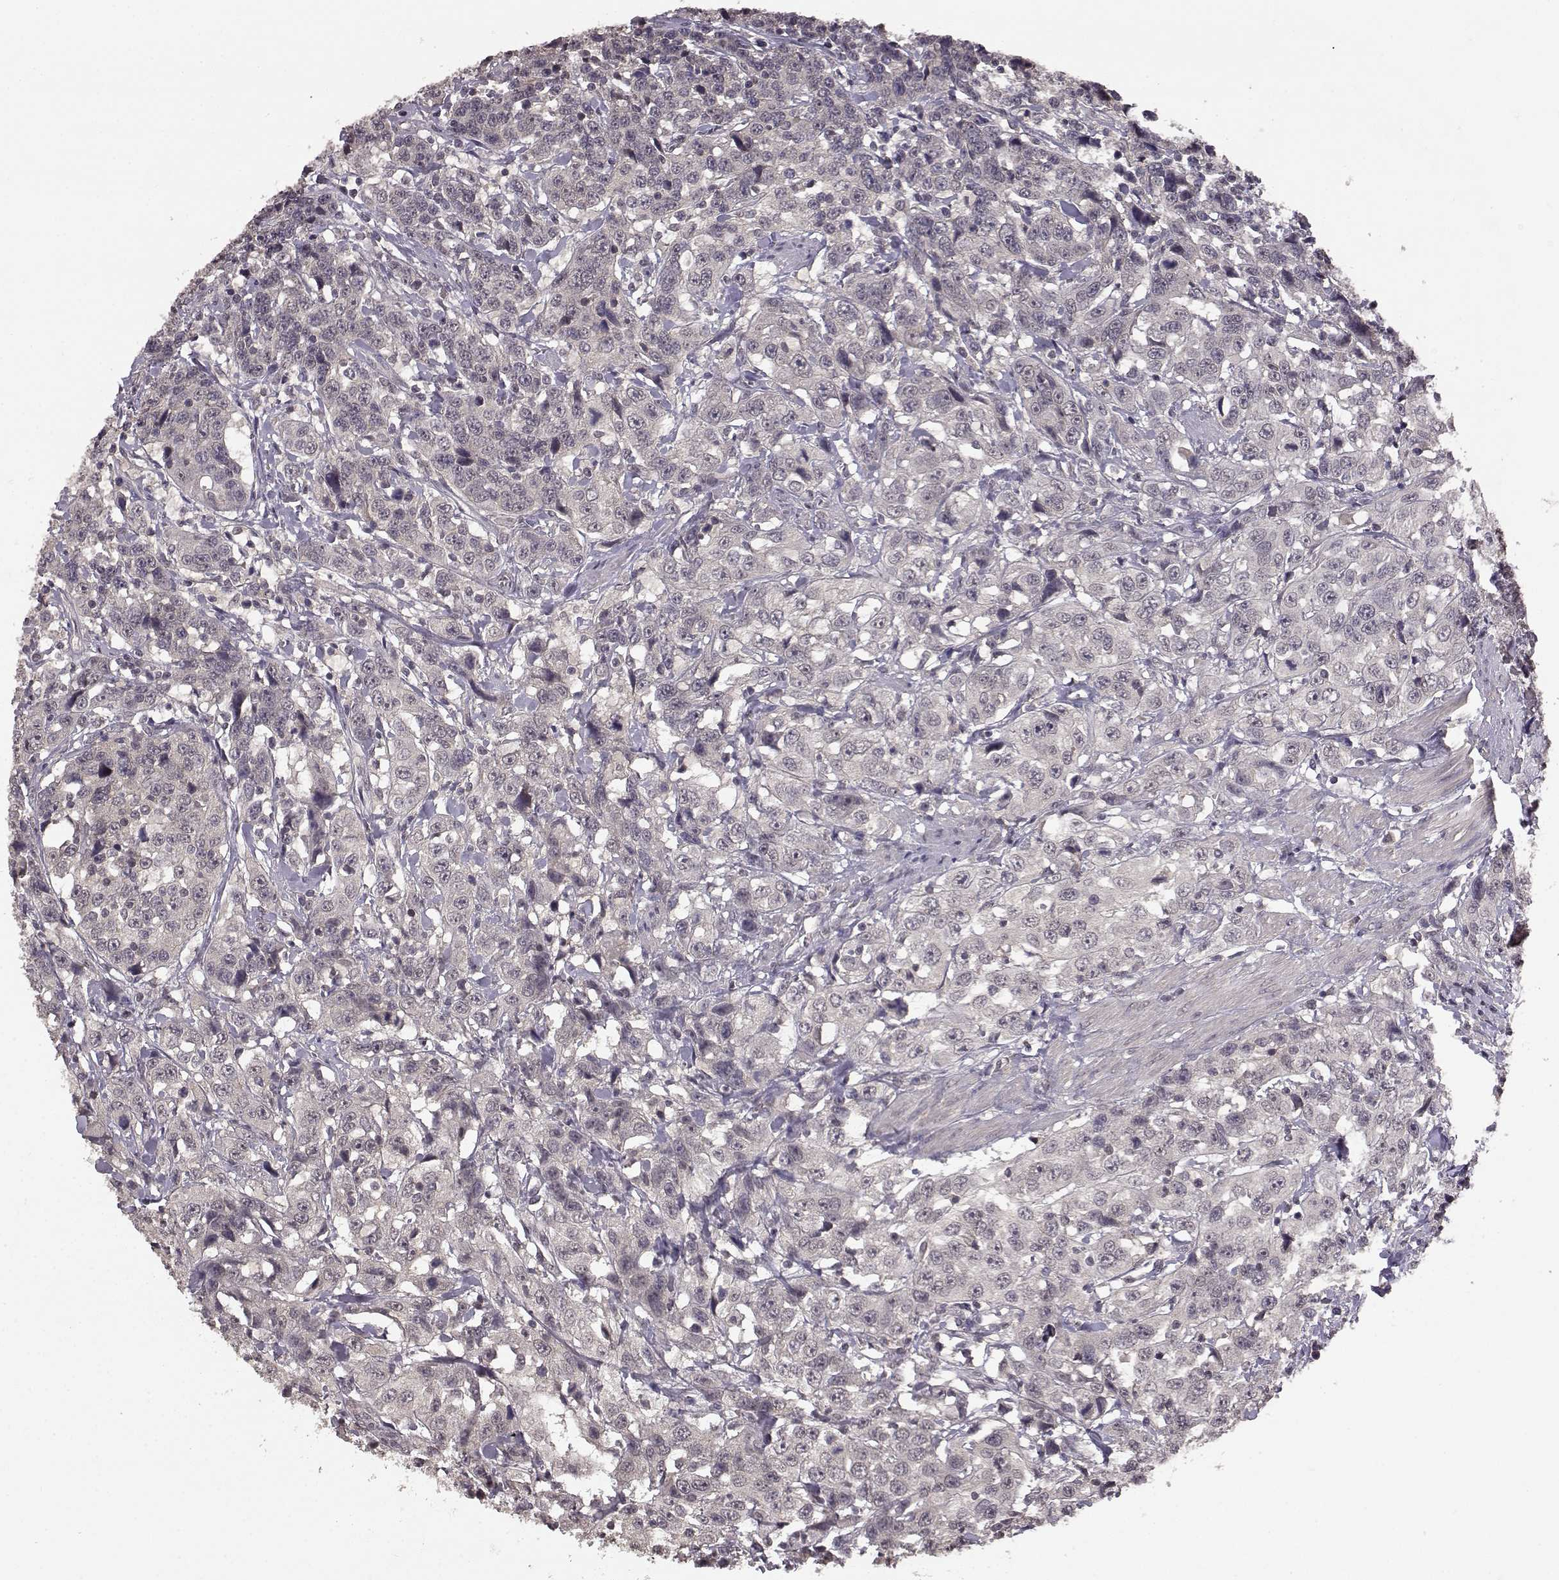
{"staining": {"intensity": "negative", "quantity": "none", "location": "none"}, "tissue": "urothelial cancer", "cell_type": "Tumor cells", "image_type": "cancer", "snomed": [{"axis": "morphology", "description": "Urothelial carcinoma, NOS"}, {"axis": "morphology", "description": "Urothelial carcinoma, High grade"}, {"axis": "topography", "description": "Urinary bladder"}], "caption": "Immunohistochemical staining of human urothelial cancer exhibits no significant expression in tumor cells.", "gene": "NTRK2", "patient": {"sex": "female", "age": 73}}